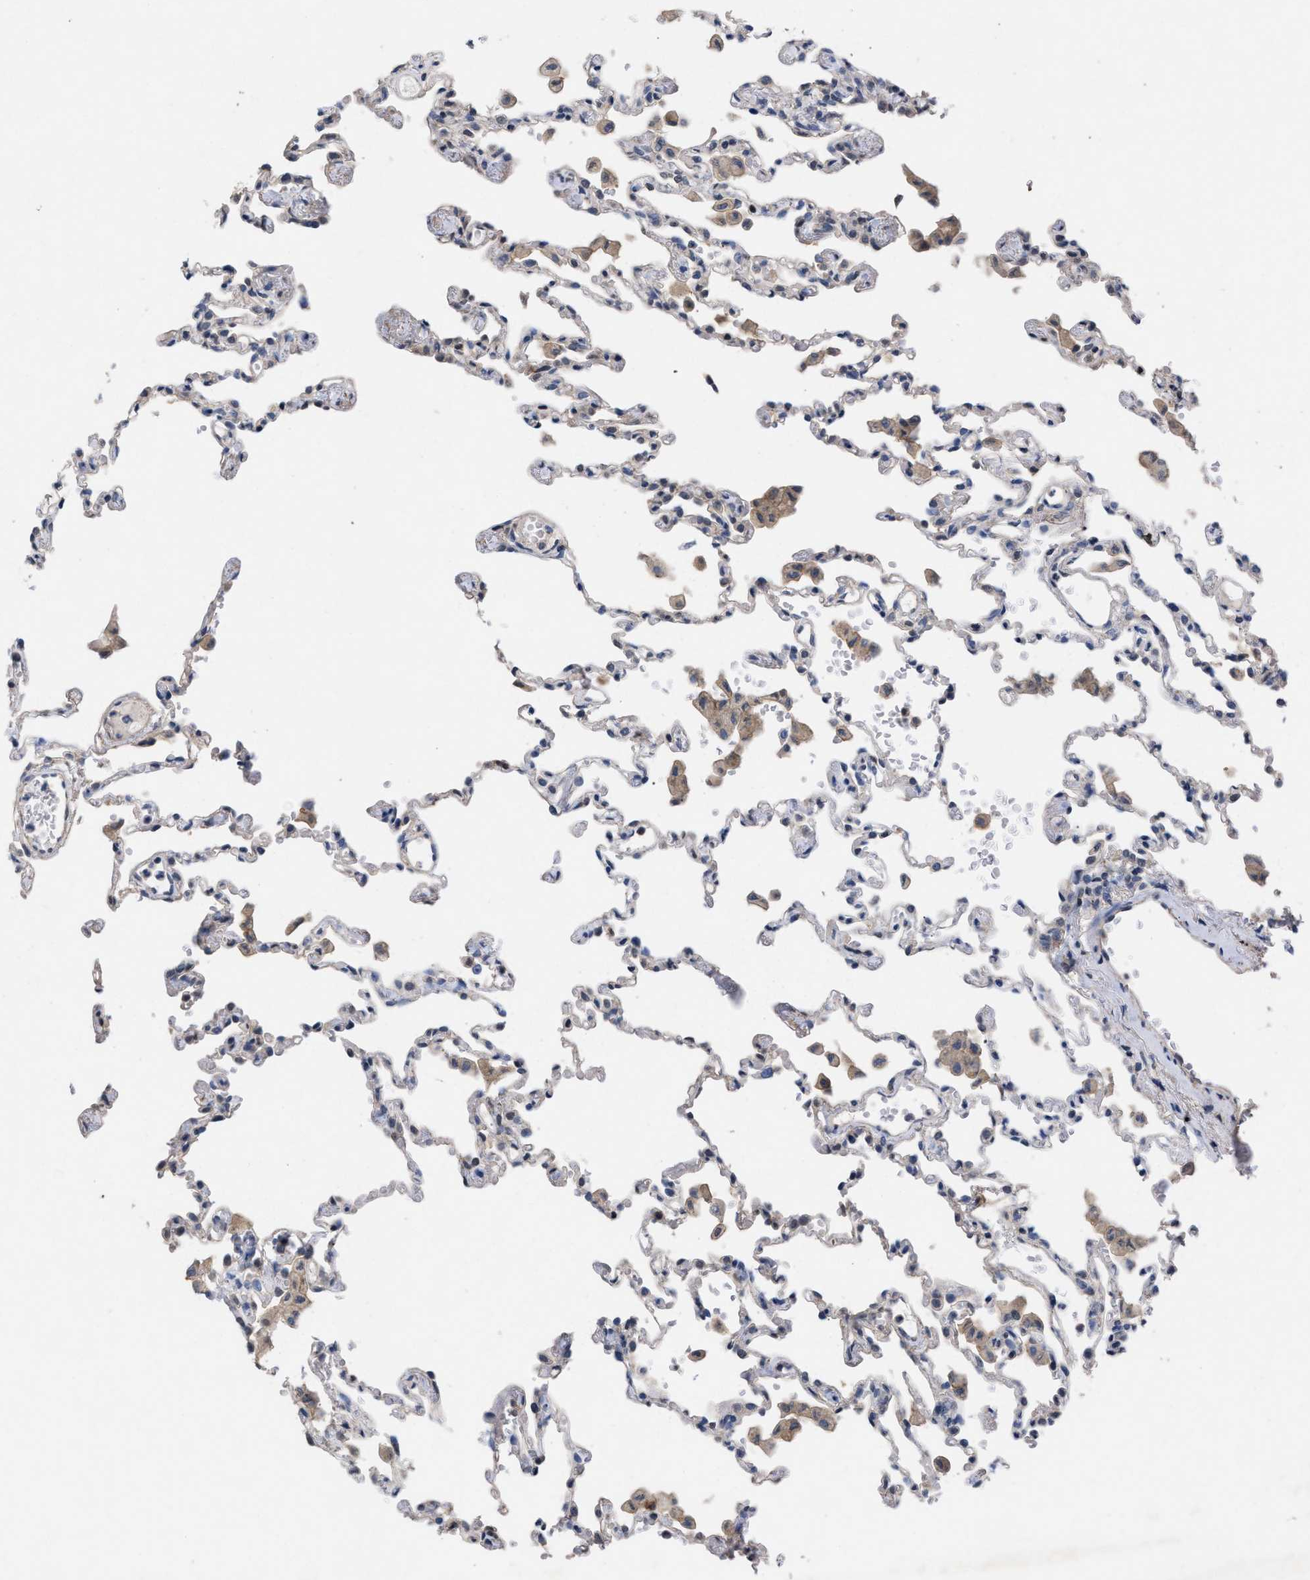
{"staining": {"intensity": "negative", "quantity": "none", "location": "none"}, "tissue": "lung", "cell_type": "Alveolar cells", "image_type": "normal", "snomed": [{"axis": "morphology", "description": "Normal tissue, NOS"}, {"axis": "topography", "description": "Bronchus"}, {"axis": "topography", "description": "Lung"}], "caption": "This is an immunohistochemistry (IHC) histopathology image of benign lung. There is no staining in alveolar cells.", "gene": "TMEM131", "patient": {"sex": "female", "age": 49}}